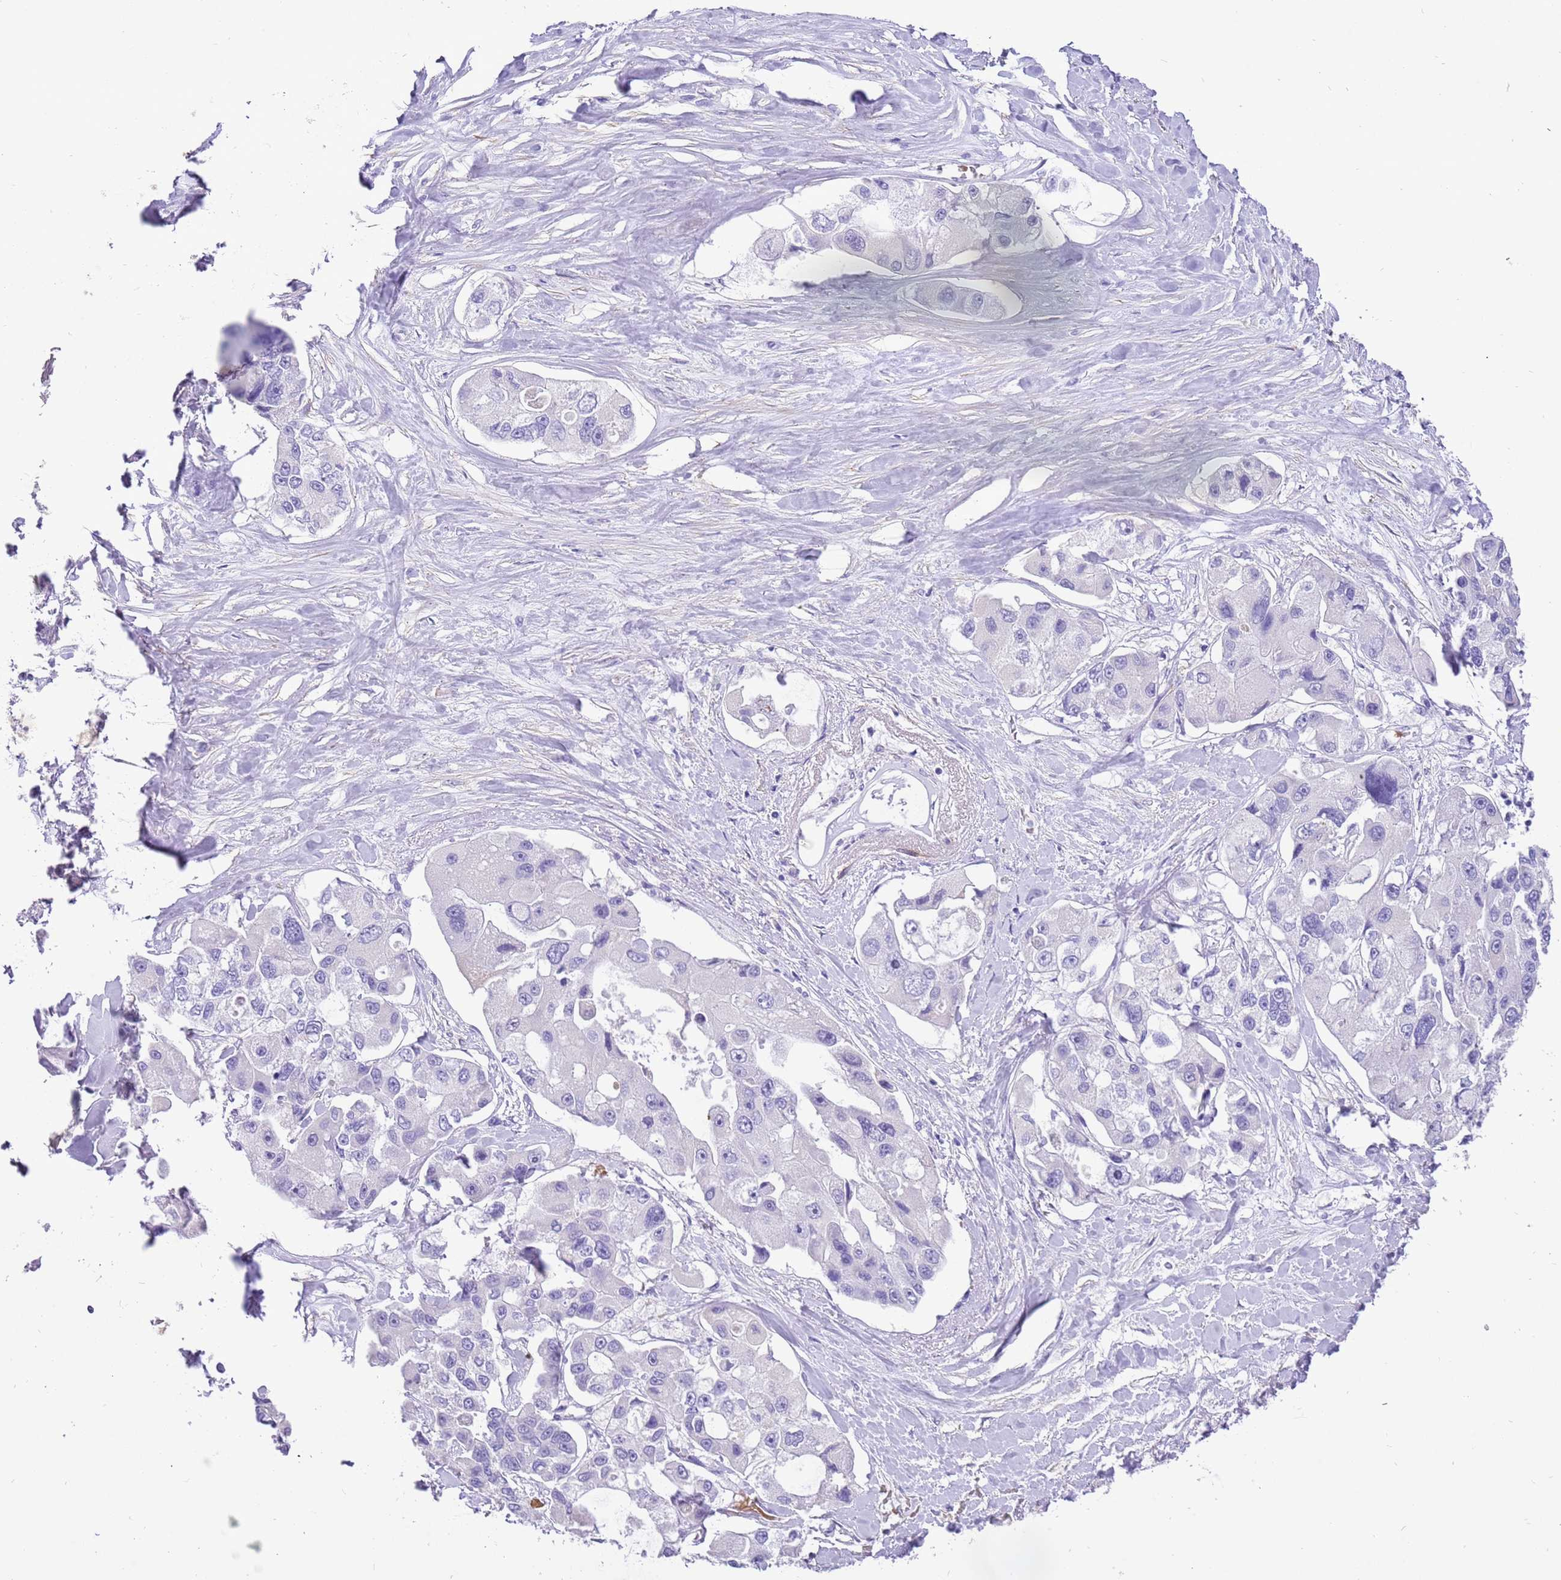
{"staining": {"intensity": "negative", "quantity": "none", "location": "none"}, "tissue": "lung cancer", "cell_type": "Tumor cells", "image_type": "cancer", "snomed": [{"axis": "morphology", "description": "Adenocarcinoma, NOS"}, {"axis": "topography", "description": "Lung"}], "caption": "Lung cancer stained for a protein using immunohistochemistry demonstrates no expression tumor cells.", "gene": "KBTBD3", "patient": {"sex": "female", "age": 54}}